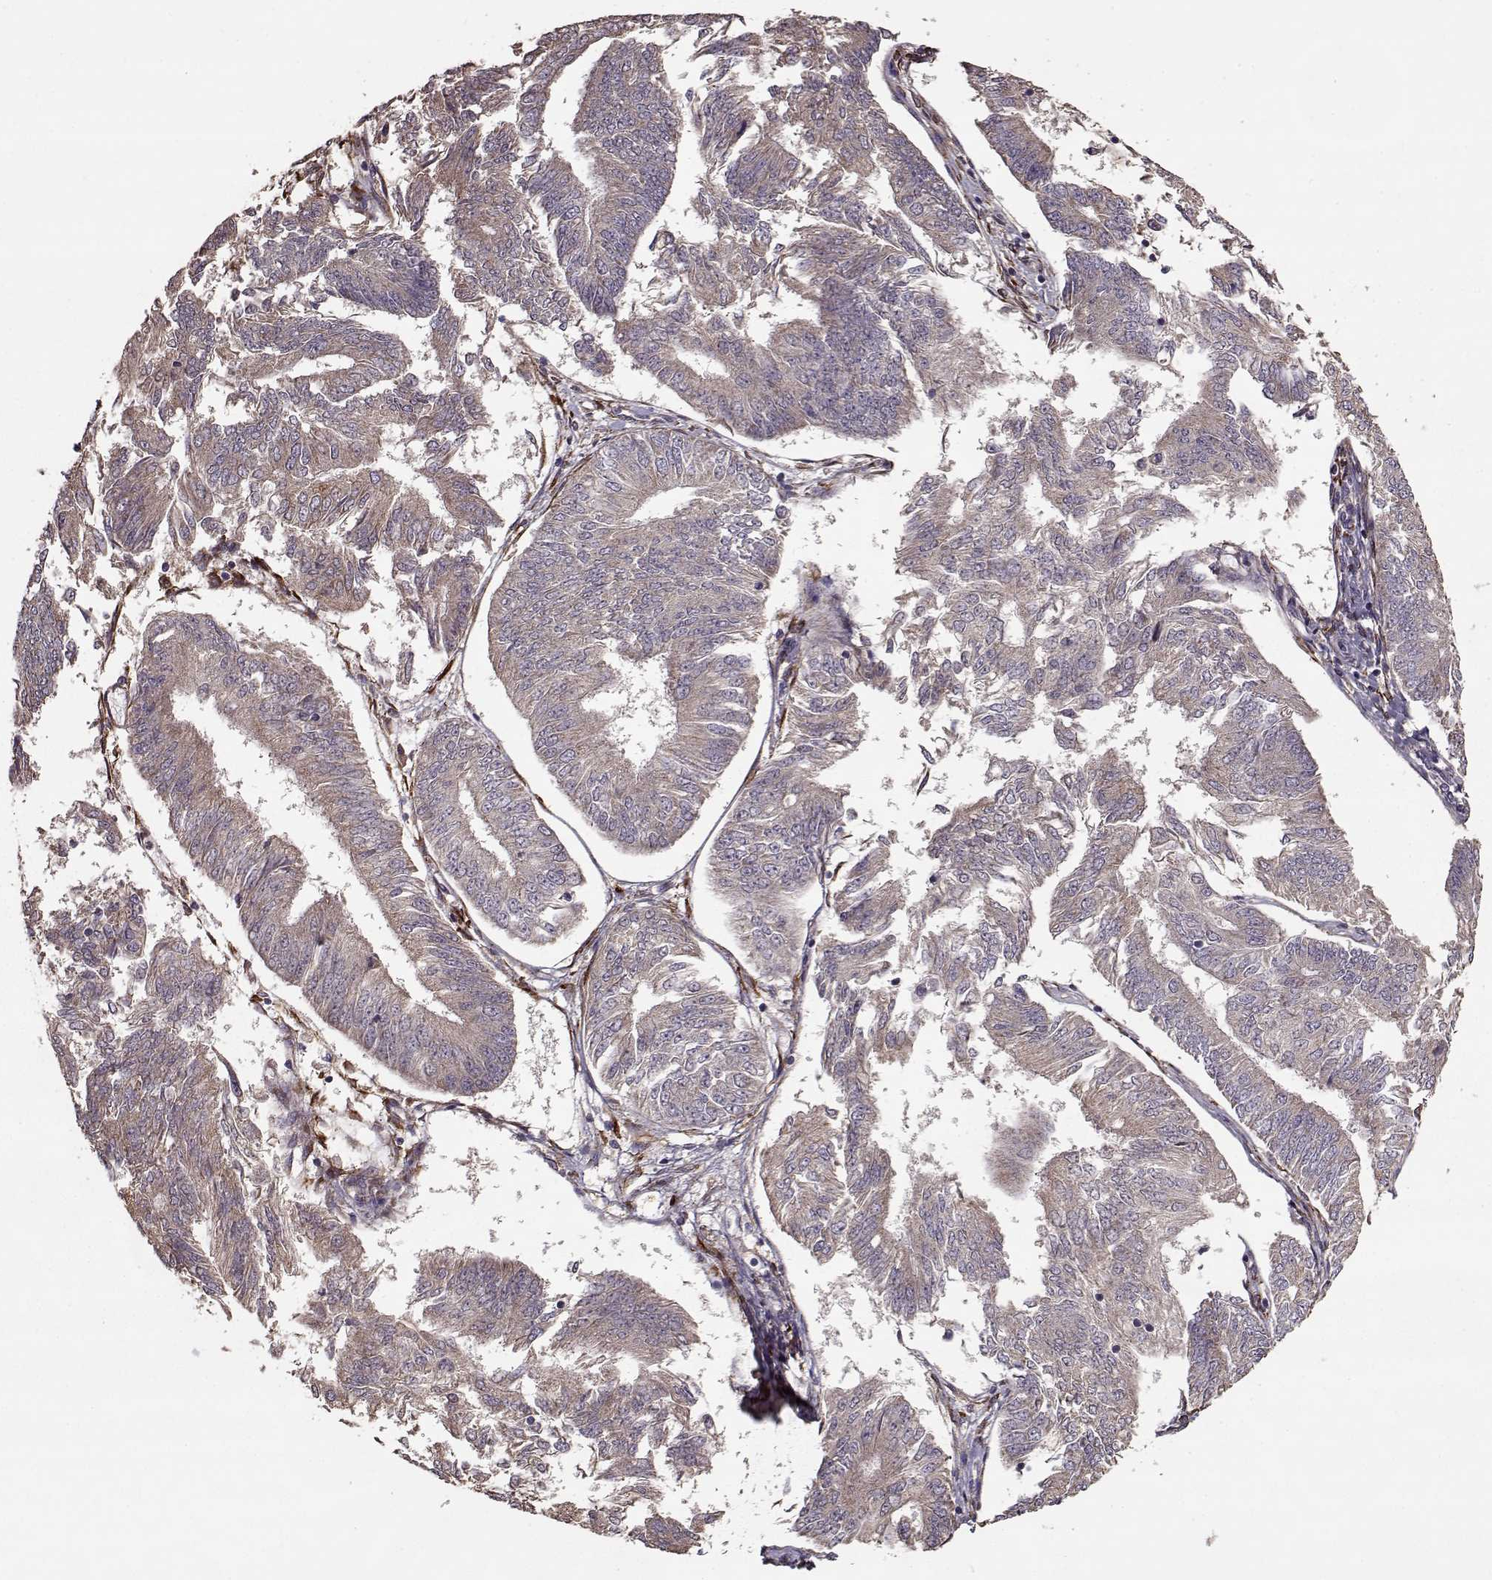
{"staining": {"intensity": "weak", "quantity": "25%-75%", "location": "cytoplasmic/membranous"}, "tissue": "endometrial cancer", "cell_type": "Tumor cells", "image_type": "cancer", "snomed": [{"axis": "morphology", "description": "Adenocarcinoma, NOS"}, {"axis": "topography", "description": "Endometrium"}], "caption": "IHC of adenocarcinoma (endometrial) displays low levels of weak cytoplasmic/membranous positivity in approximately 25%-75% of tumor cells.", "gene": "IMMP1L", "patient": {"sex": "female", "age": 58}}